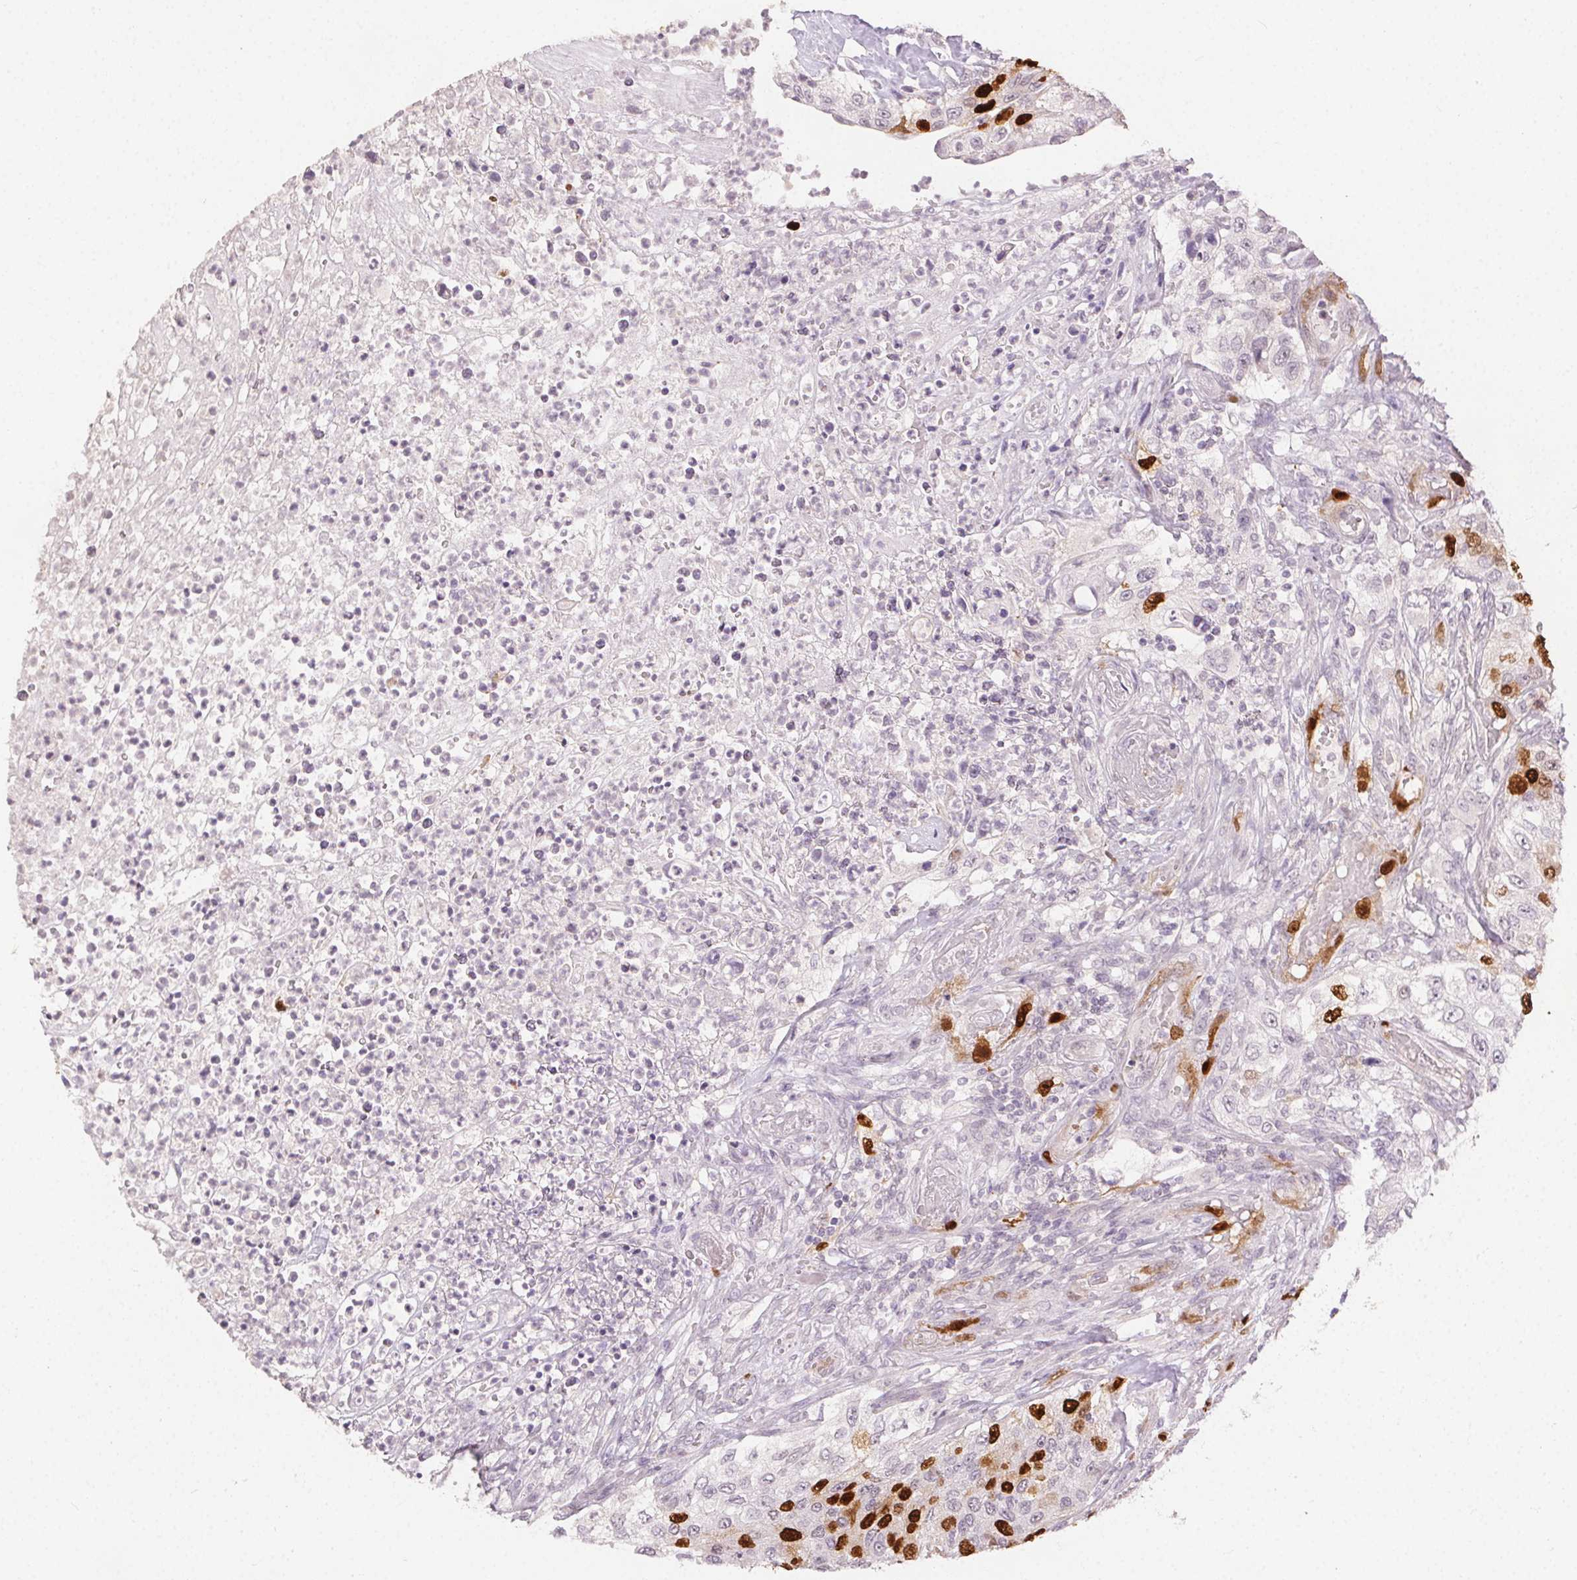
{"staining": {"intensity": "moderate", "quantity": "25%-75%", "location": "nuclear"}, "tissue": "urothelial cancer", "cell_type": "Tumor cells", "image_type": "cancer", "snomed": [{"axis": "morphology", "description": "Urothelial carcinoma, High grade"}, {"axis": "topography", "description": "Urinary bladder"}], "caption": "Immunohistochemistry (DAB) staining of urothelial cancer shows moderate nuclear protein positivity in approximately 25%-75% of tumor cells. The staining is performed using DAB (3,3'-diaminobenzidine) brown chromogen to label protein expression. The nuclei are counter-stained blue using hematoxylin.", "gene": "ANLN", "patient": {"sex": "female", "age": 60}}